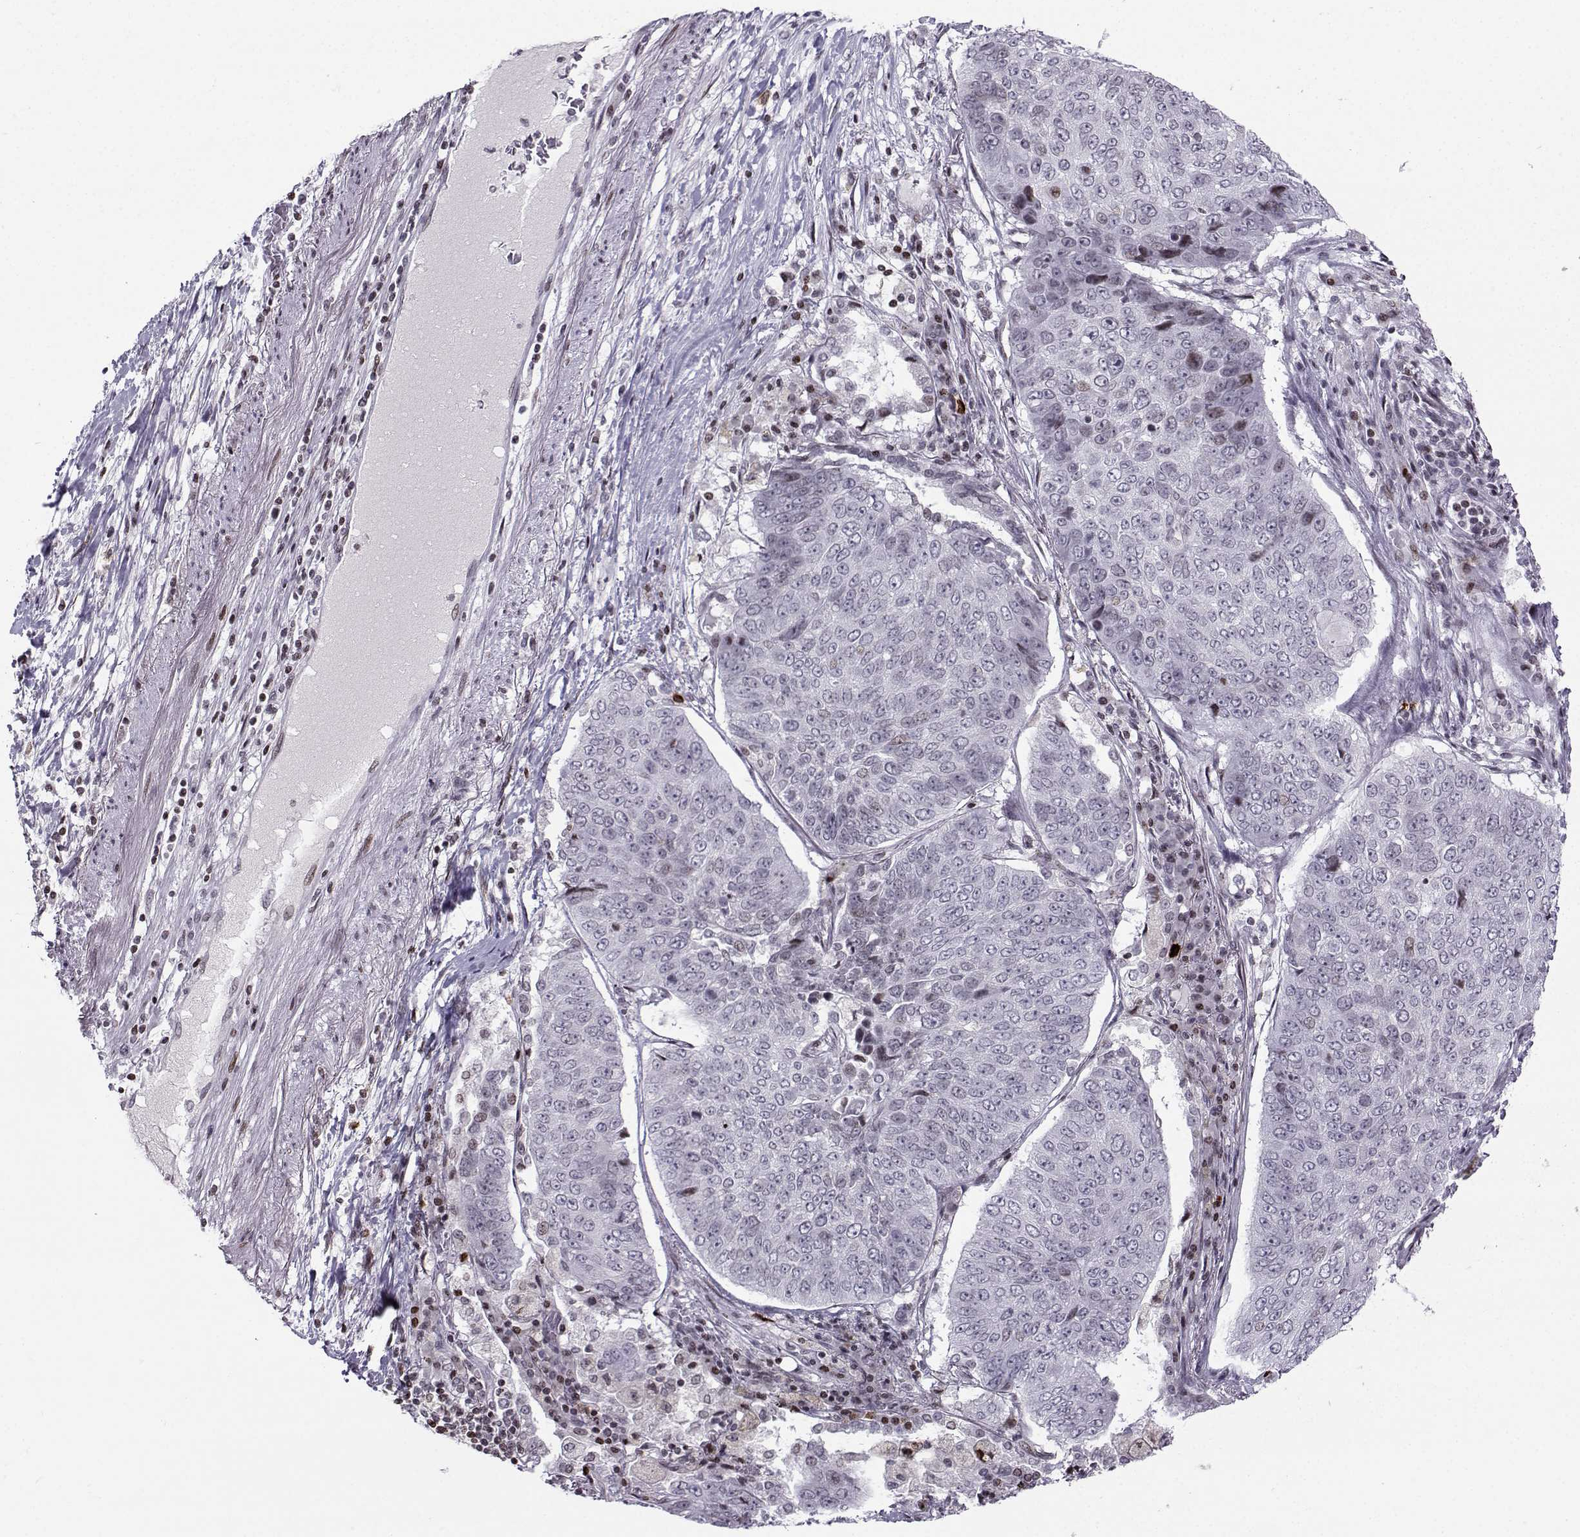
{"staining": {"intensity": "negative", "quantity": "none", "location": "none"}, "tissue": "lung cancer", "cell_type": "Tumor cells", "image_type": "cancer", "snomed": [{"axis": "morphology", "description": "Normal tissue, NOS"}, {"axis": "morphology", "description": "Squamous cell carcinoma, NOS"}, {"axis": "topography", "description": "Bronchus"}, {"axis": "topography", "description": "Lung"}], "caption": "Immunohistochemistry (IHC) of human squamous cell carcinoma (lung) demonstrates no positivity in tumor cells. (Stains: DAB (3,3'-diaminobenzidine) immunohistochemistry (IHC) with hematoxylin counter stain, Microscopy: brightfield microscopy at high magnification).", "gene": "ZNF19", "patient": {"sex": "male", "age": 64}}